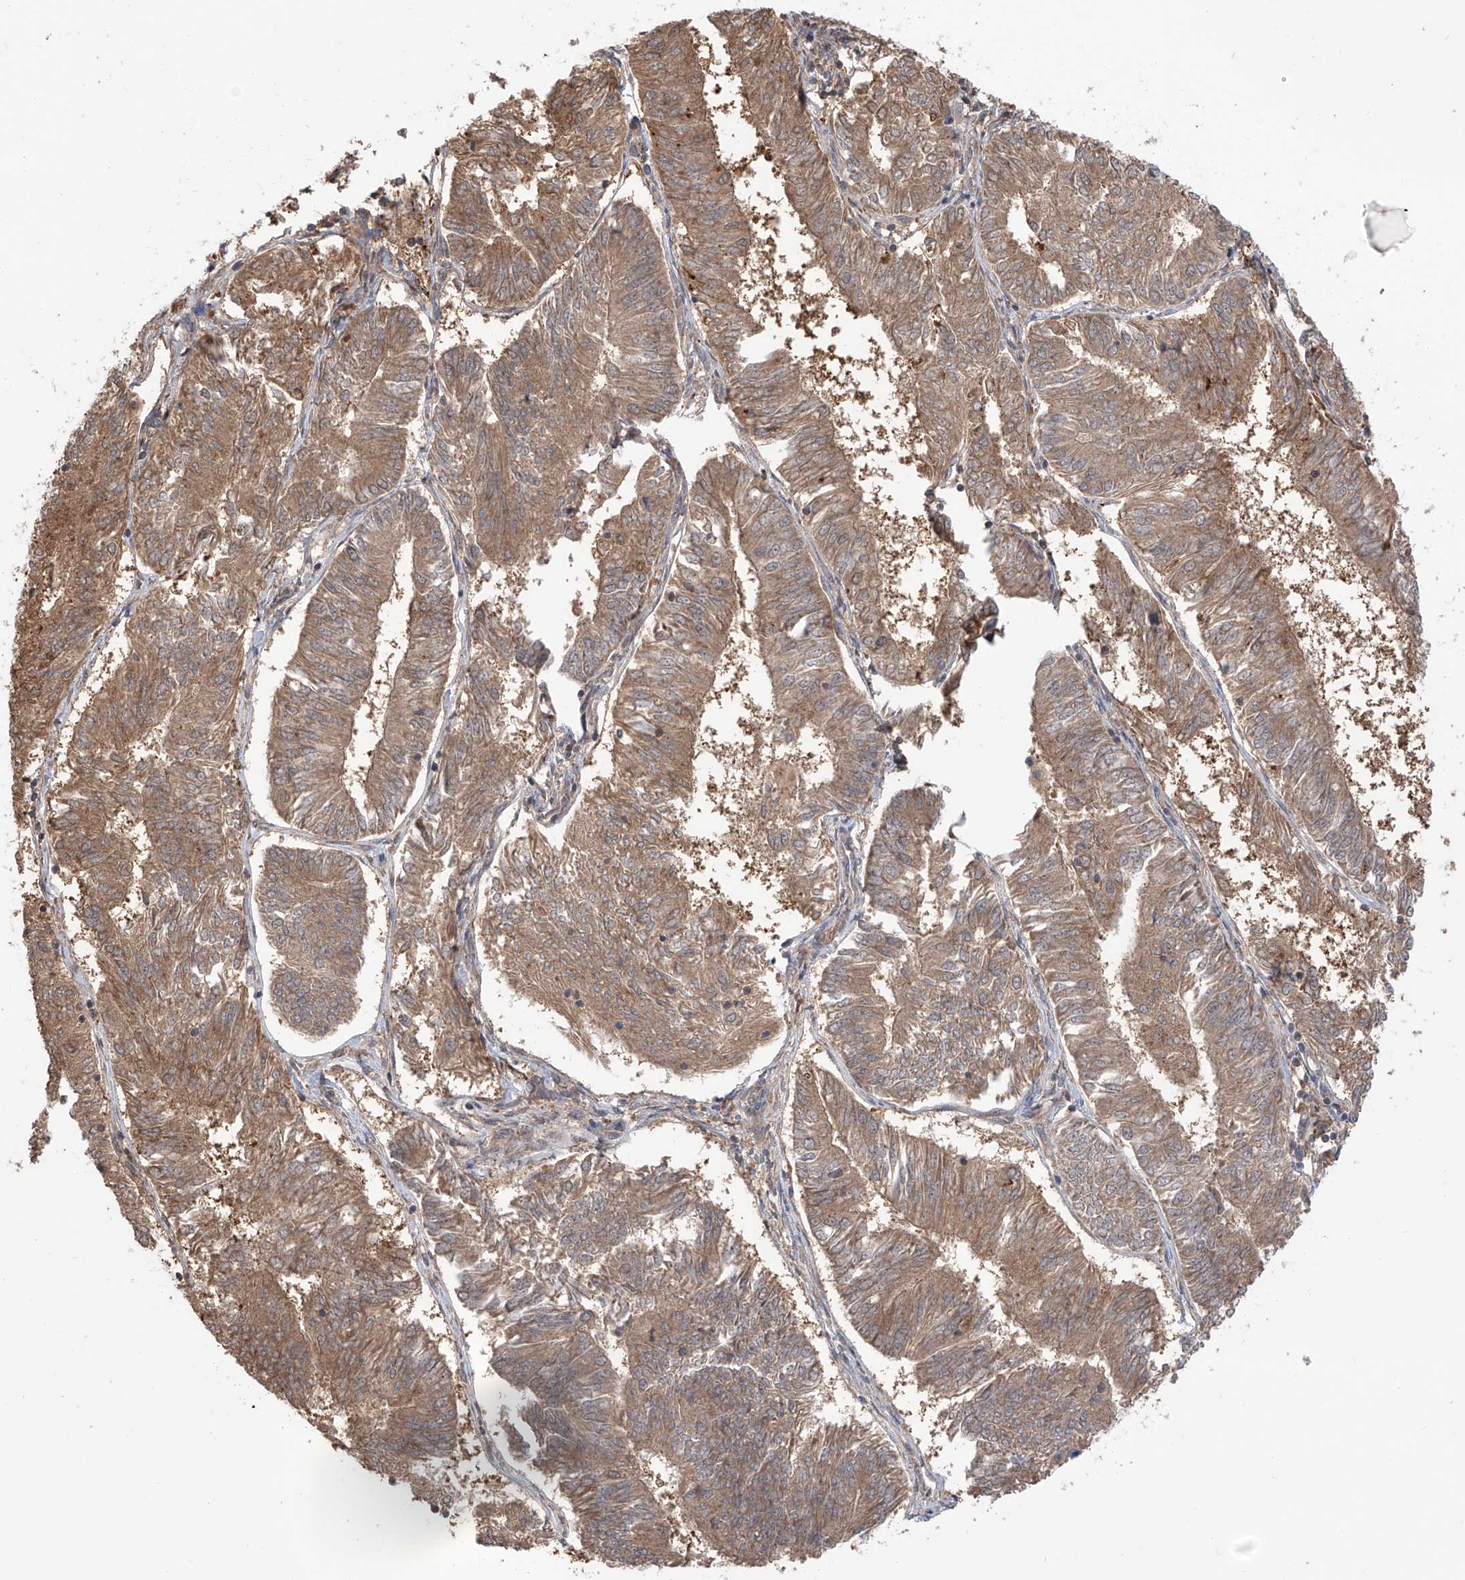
{"staining": {"intensity": "moderate", "quantity": ">75%", "location": "cytoplasmic/membranous"}, "tissue": "endometrial cancer", "cell_type": "Tumor cells", "image_type": "cancer", "snomed": [{"axis": "morphology", "description": "Adenocarcinoma, NOS"}, {"axis": "topography", "description": "Endometrium"}], "caption": "Endometrial cancer stained with DAB immunohistochemistry (IHC) exhibits medium levels of moderate cytoplasmic/membranous staining in approximately >75% of tumor cells.", "gene": "HOXC8", "patient": {"sex": "female", "age": 58}}